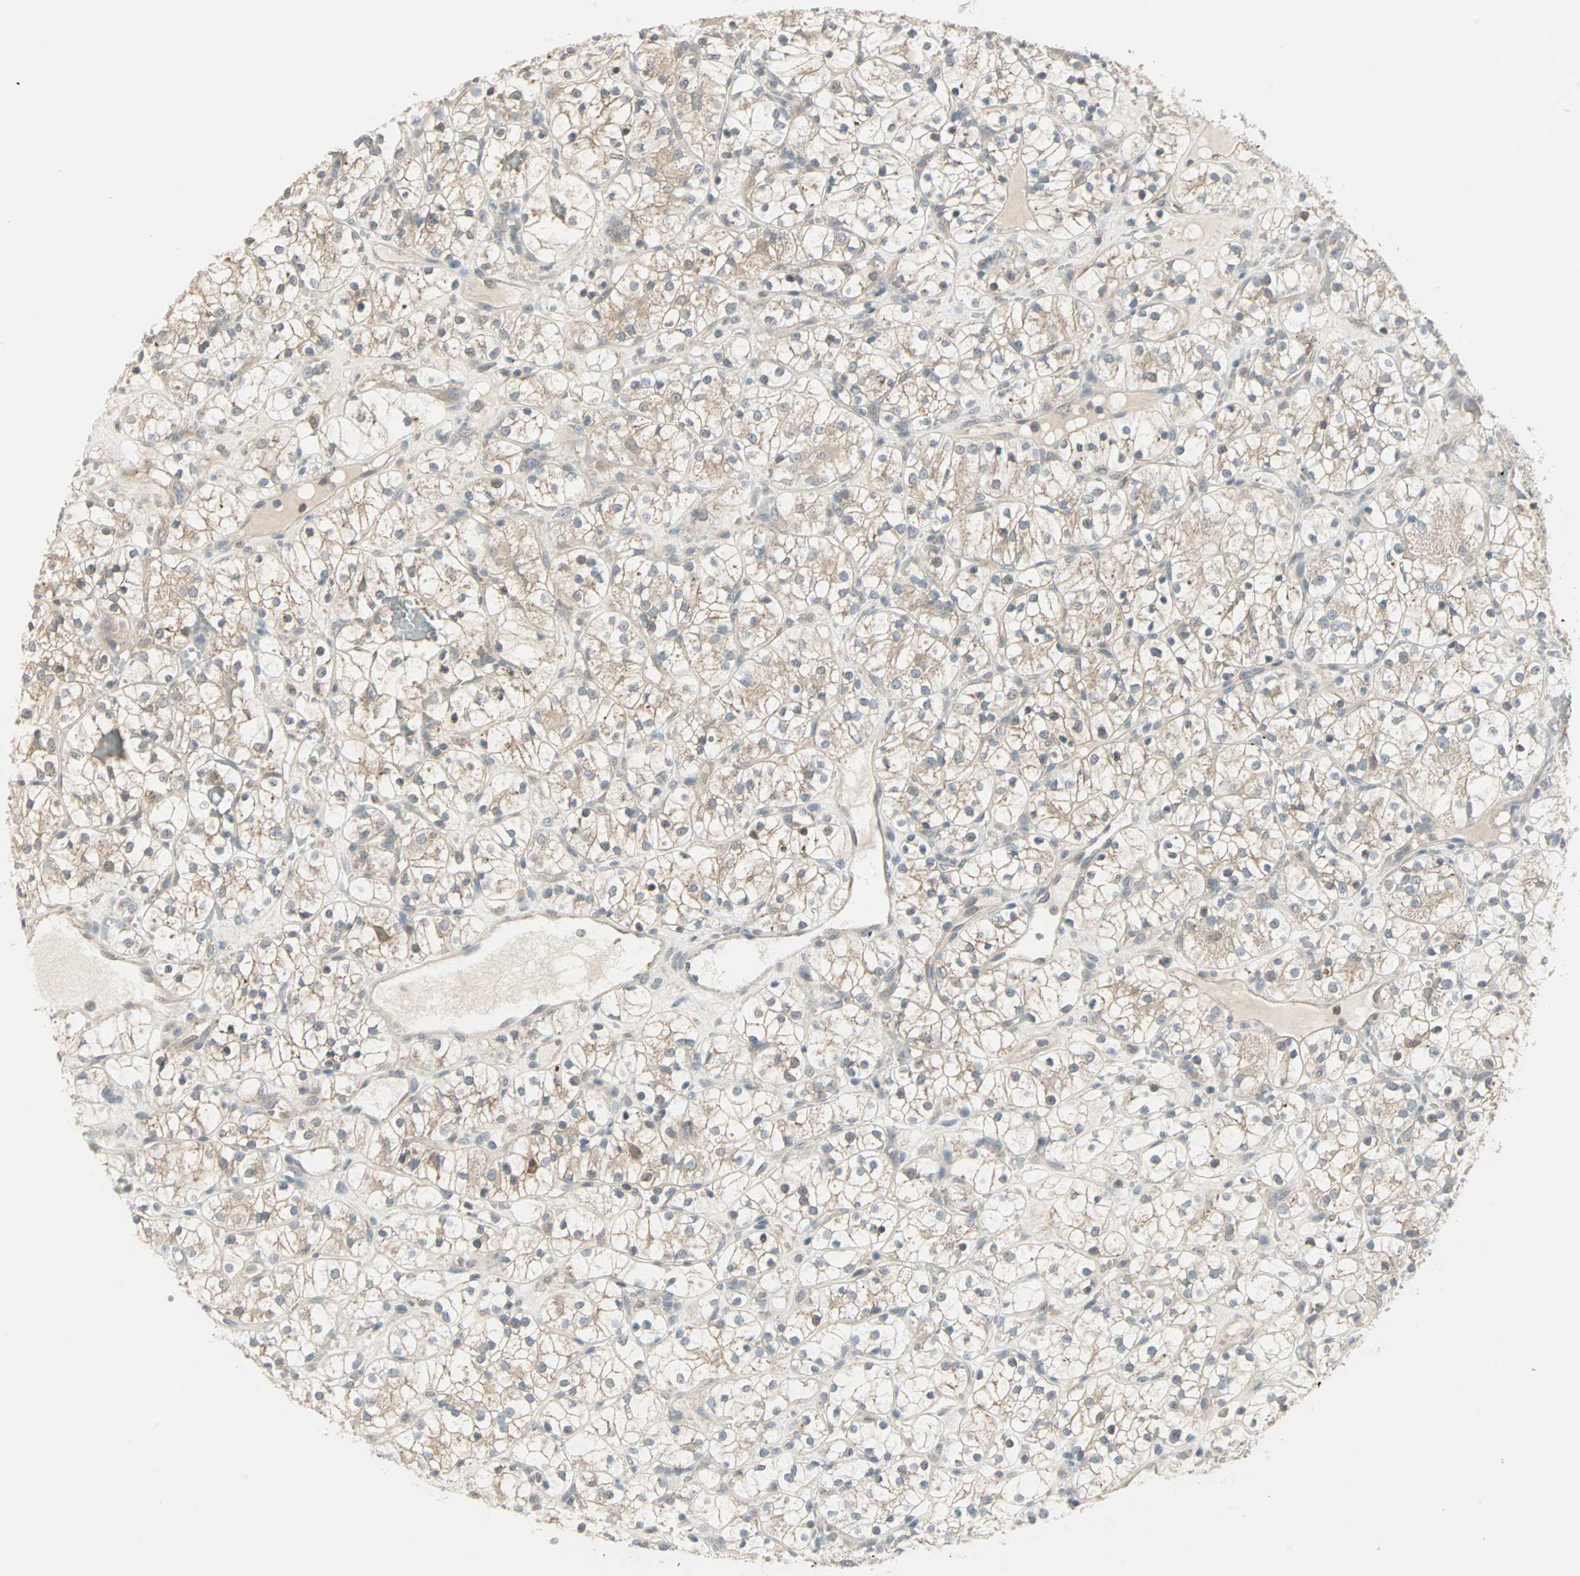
{"staining": {"intensity": "weak", "quantity": ">75%", "location": "cytoplasmic/membranous"}, "tissue": "renal cancer", "cell_type": "Tumor cells", "image_type": "cancer", "snomed": [{"axis": "morphology", "description": "Adenocarcinoma, NOS"}, {"axis": "topography", "description": "Kidney"}], "caption": "The image exhibits immunohistochemical staining of renal cancer. There is weak cytoplasmic/membranous staining is seen in about >75% of tumor cells. (DAB (3,3'-diaminobenzidine) IHC with brightfield microscopy, high magnification).", "gene": "ZFP36", "patient": {"sex": "female", "age": 60}}